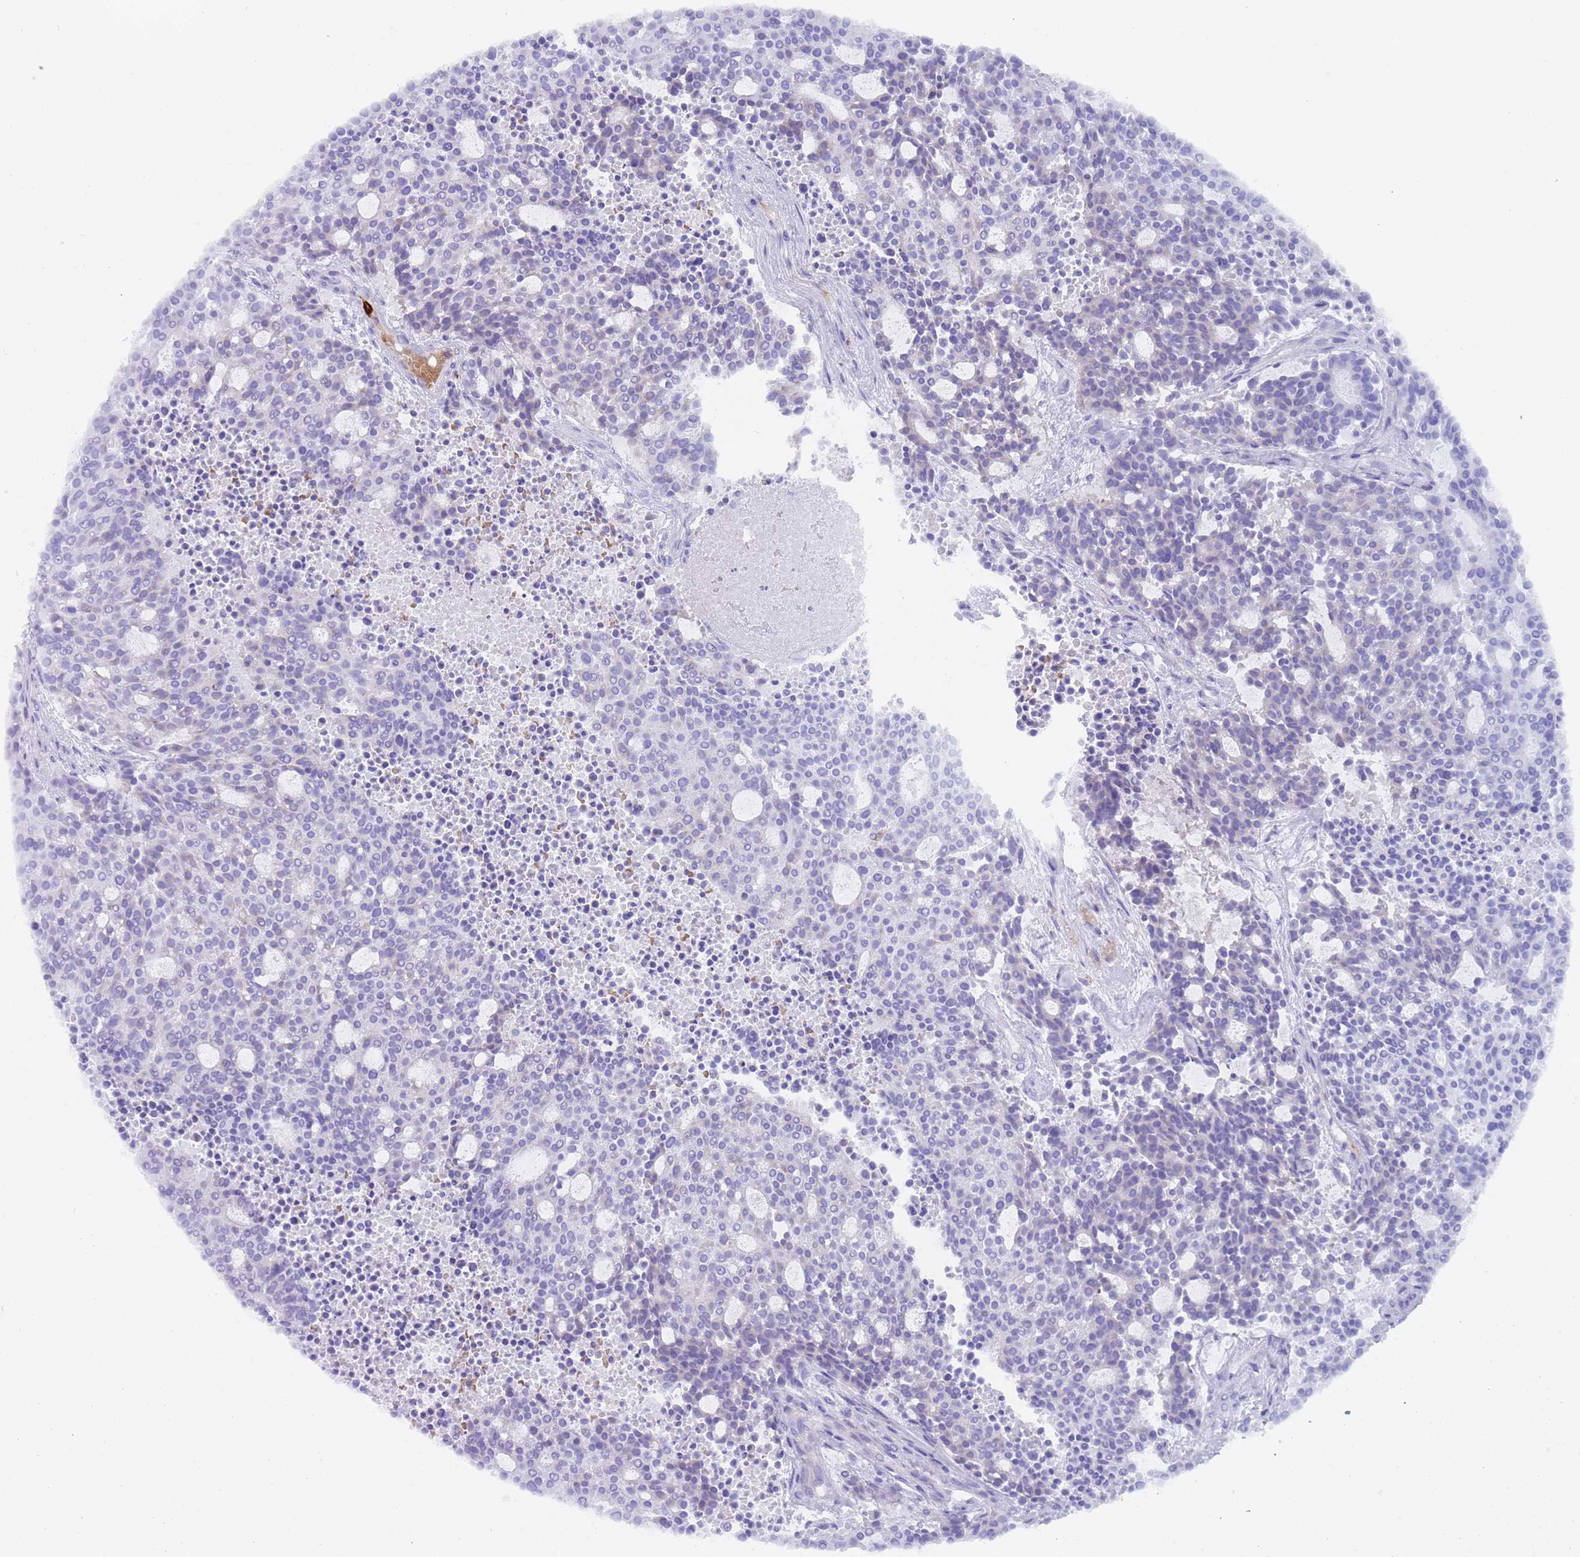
{"staining": {"intensity": "negative", "quantity": "none", "location": "none"}, "tissue": "carcinoid", "cell_type": "Tumor cells", "image_type": "cancer", "snomed": [{"axis": "morphology", "description": "Carcinoid, malignant, NOS"}, {"axis": "topography", "description": "Pancreas"}], "caption": "High power microscopy histopathology image of an IHC photomicrograph of carcinoid, revealing no significant staining in tumor cells. The staining is performed using DAB (3,3'-diaminobenzidine) brown chromogen with nuclei counter-stained in using hematoxylin.", "gene": "TMEM251", "patient": {"sex": "female", "age": 54}}